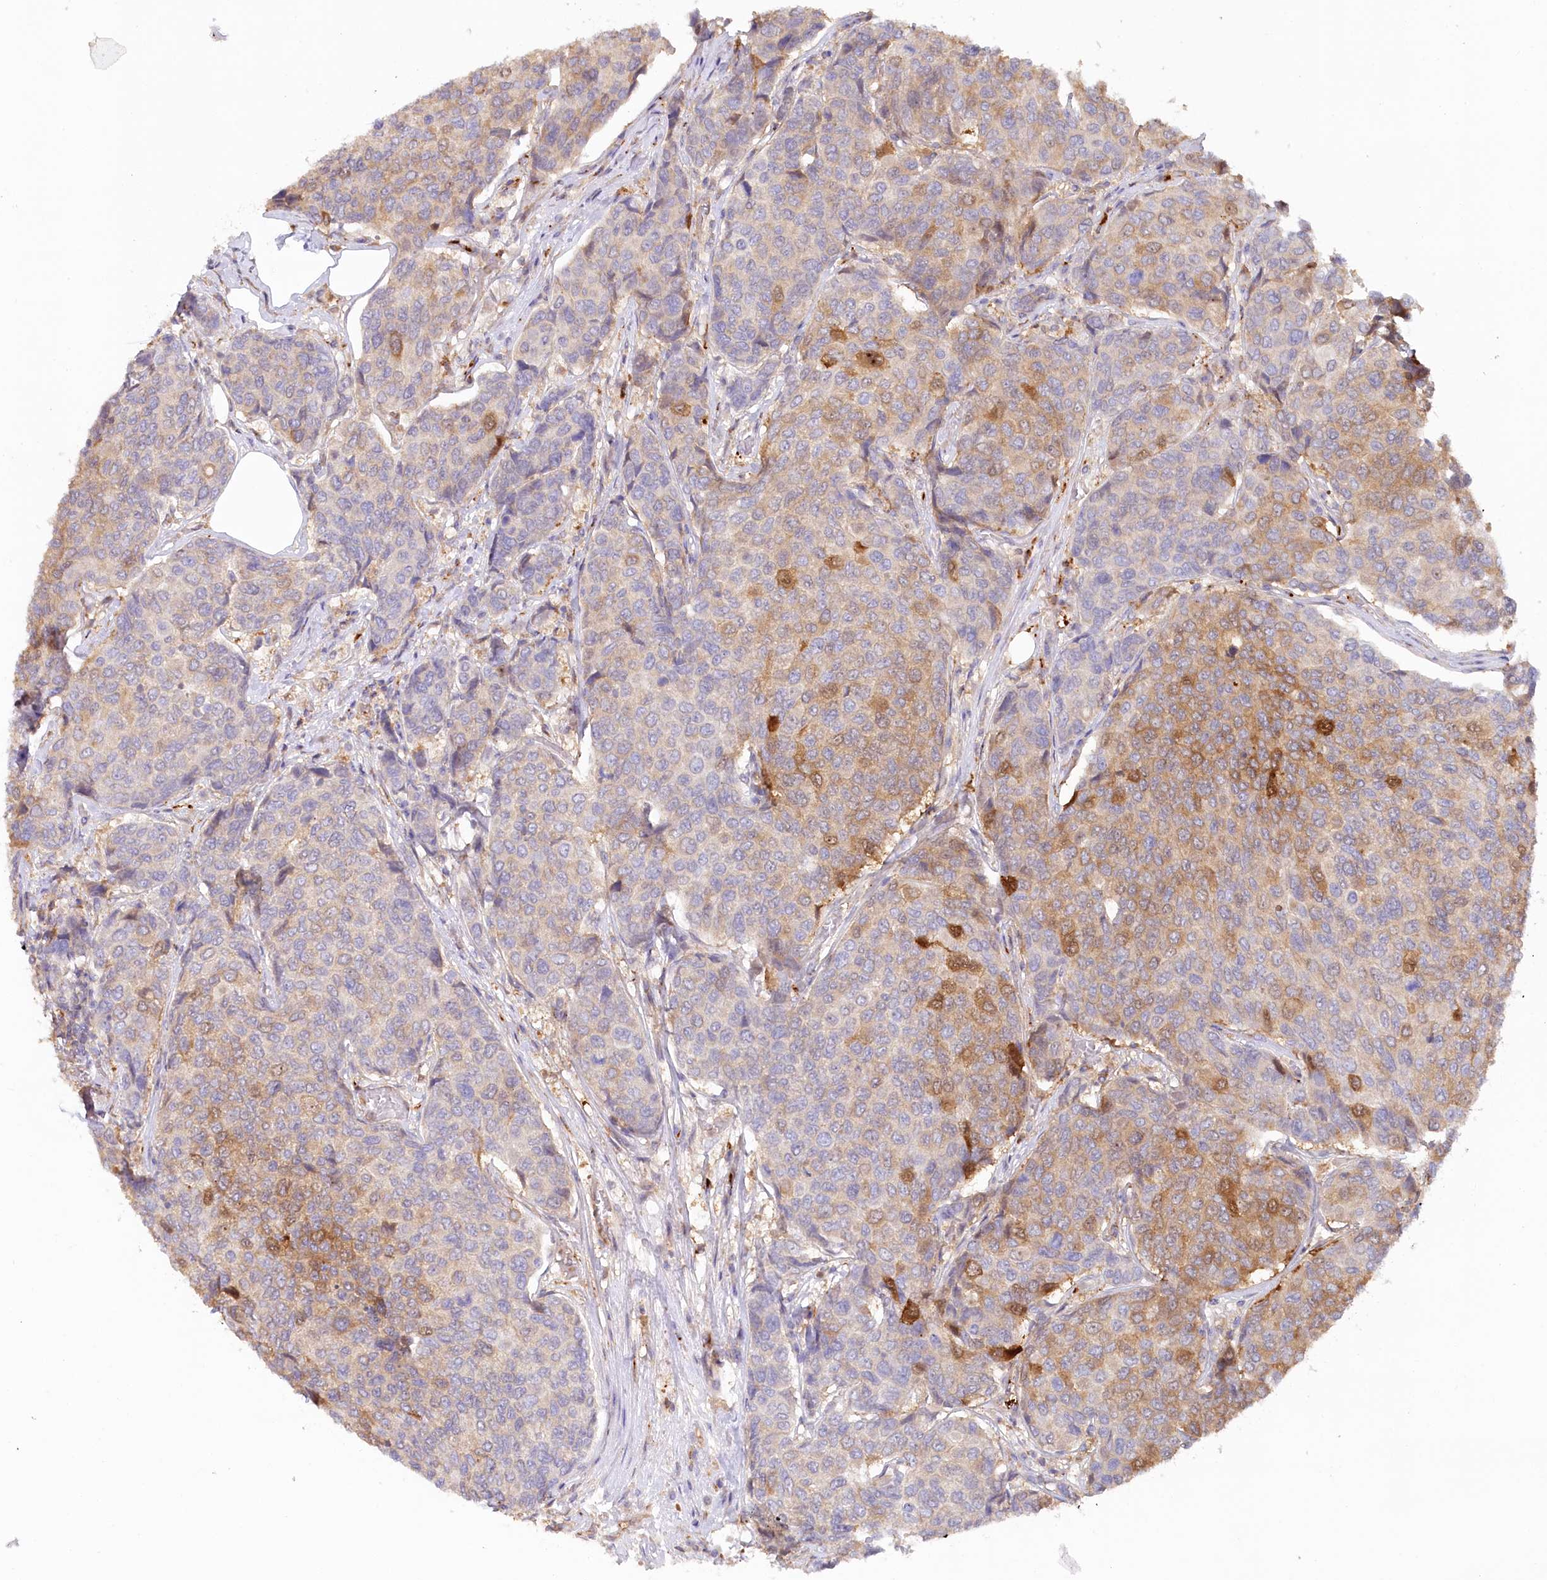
{"staining": {"intensity": "moderate", "quantity": "<25%", "location": "cytoplasmic/membranous,nuclear"}, "tissue": "breast cancer", "cell_type": "Tumor cells", "image_type": "cancer", "snomed": [{"axis": "morphology", "description": "Duct carcinoma"}, {"axis": "topography", "description": "Breast"}], "caption": "This photomicrograph reveals IHC staining of breast intraductal carcinoma, with low moderate cytoplasmic/membranous and nuclear positivity in approximately <25% of tumor cells.", "gene": "GBE1", "patient": {"sex": "female", "age": 55}}